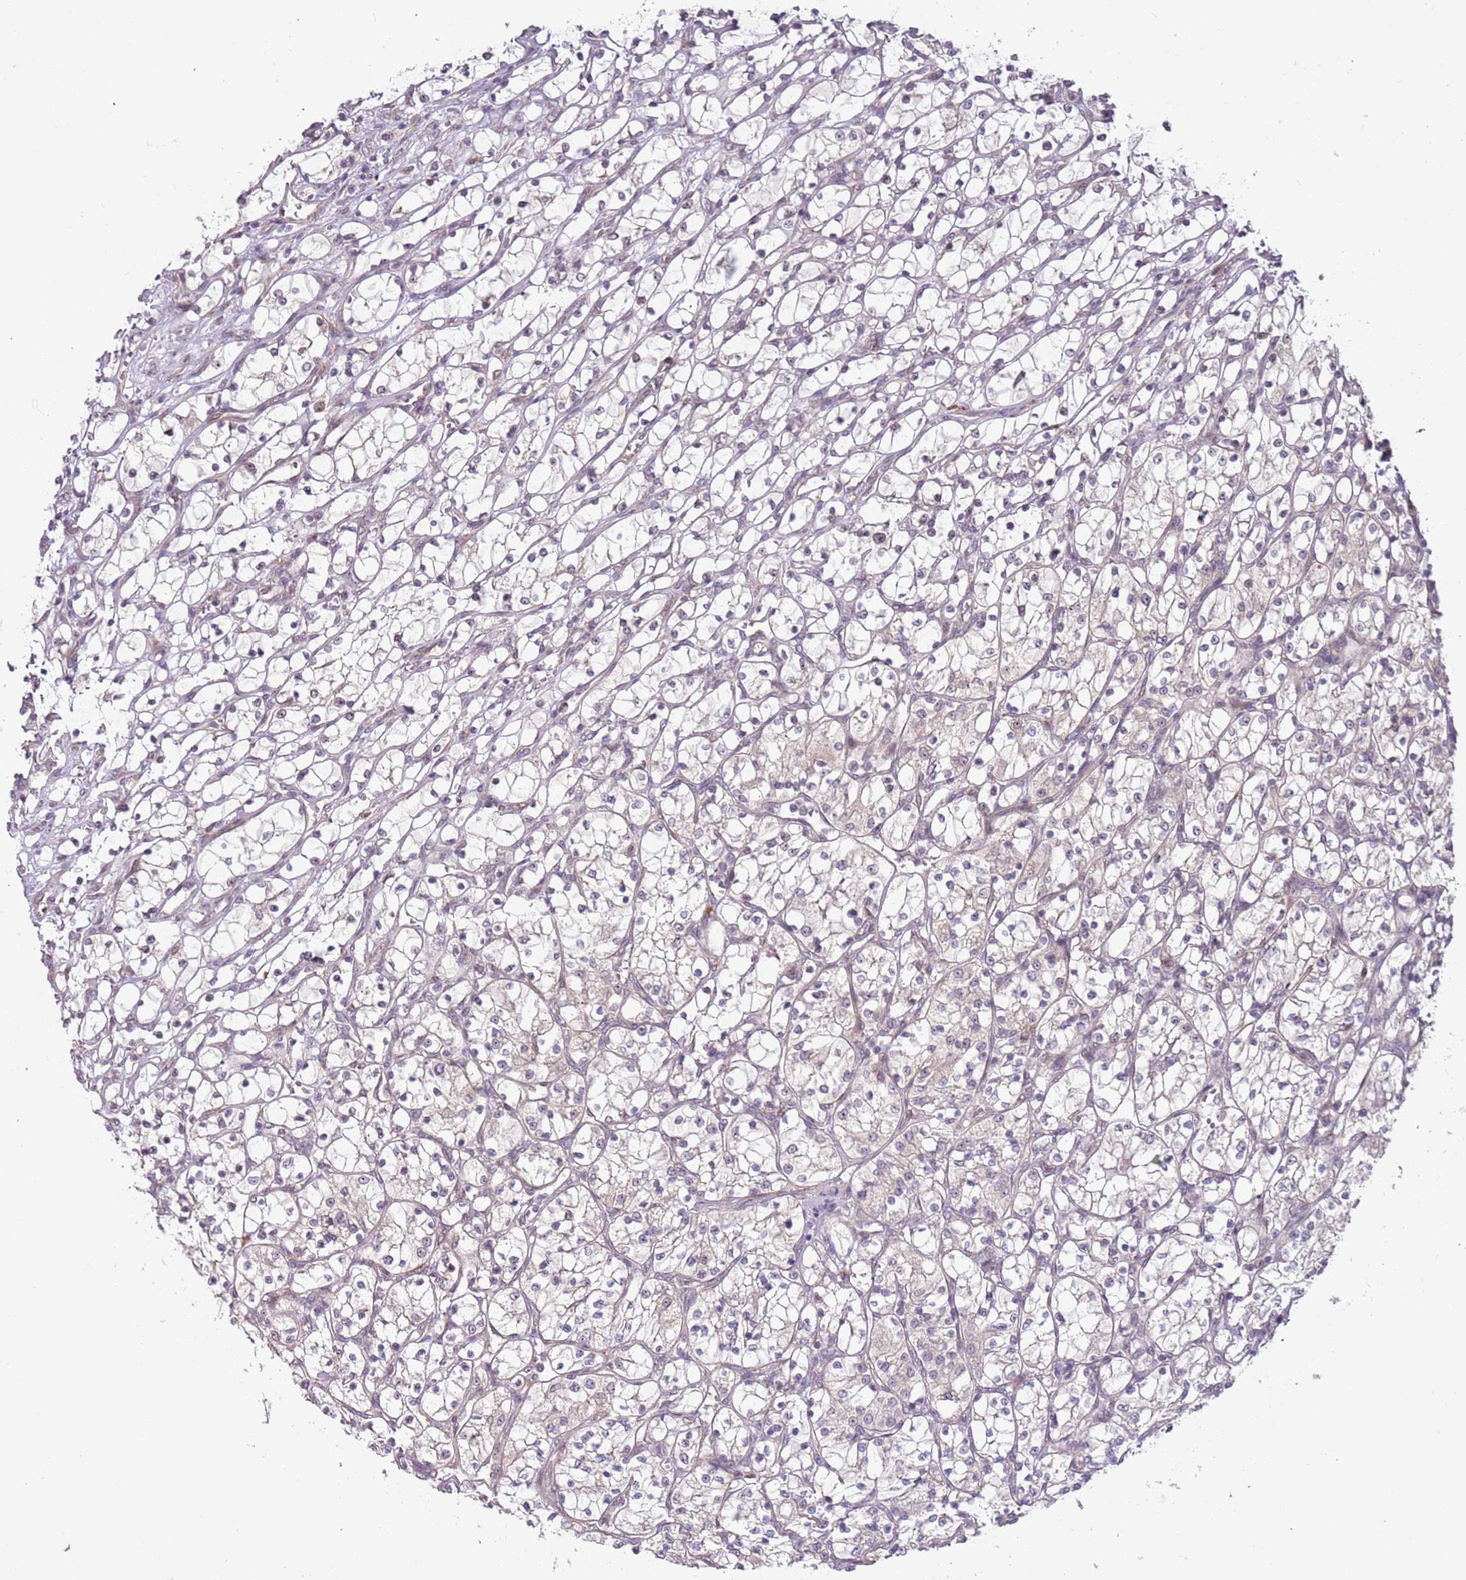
{"staining": {"intensity": "negative", "quantity": "none", "location": "none"}, "tissue": "renal cancer", "cell_type": "Tumor cells", "image_type": "cancer", "snomed": [{"axis": "morphology", "description": "Adenocarcinoma, NOS"}, {"axis": "topography", "description": "Kidney"}], "caption": "This is an immunohistochemistry histopathology image of renal cancer (adenocarcinoma). There is no positivity in tumor cells.", "gene": "UCMA", "patient": {"sex": "female", "age": 69}}